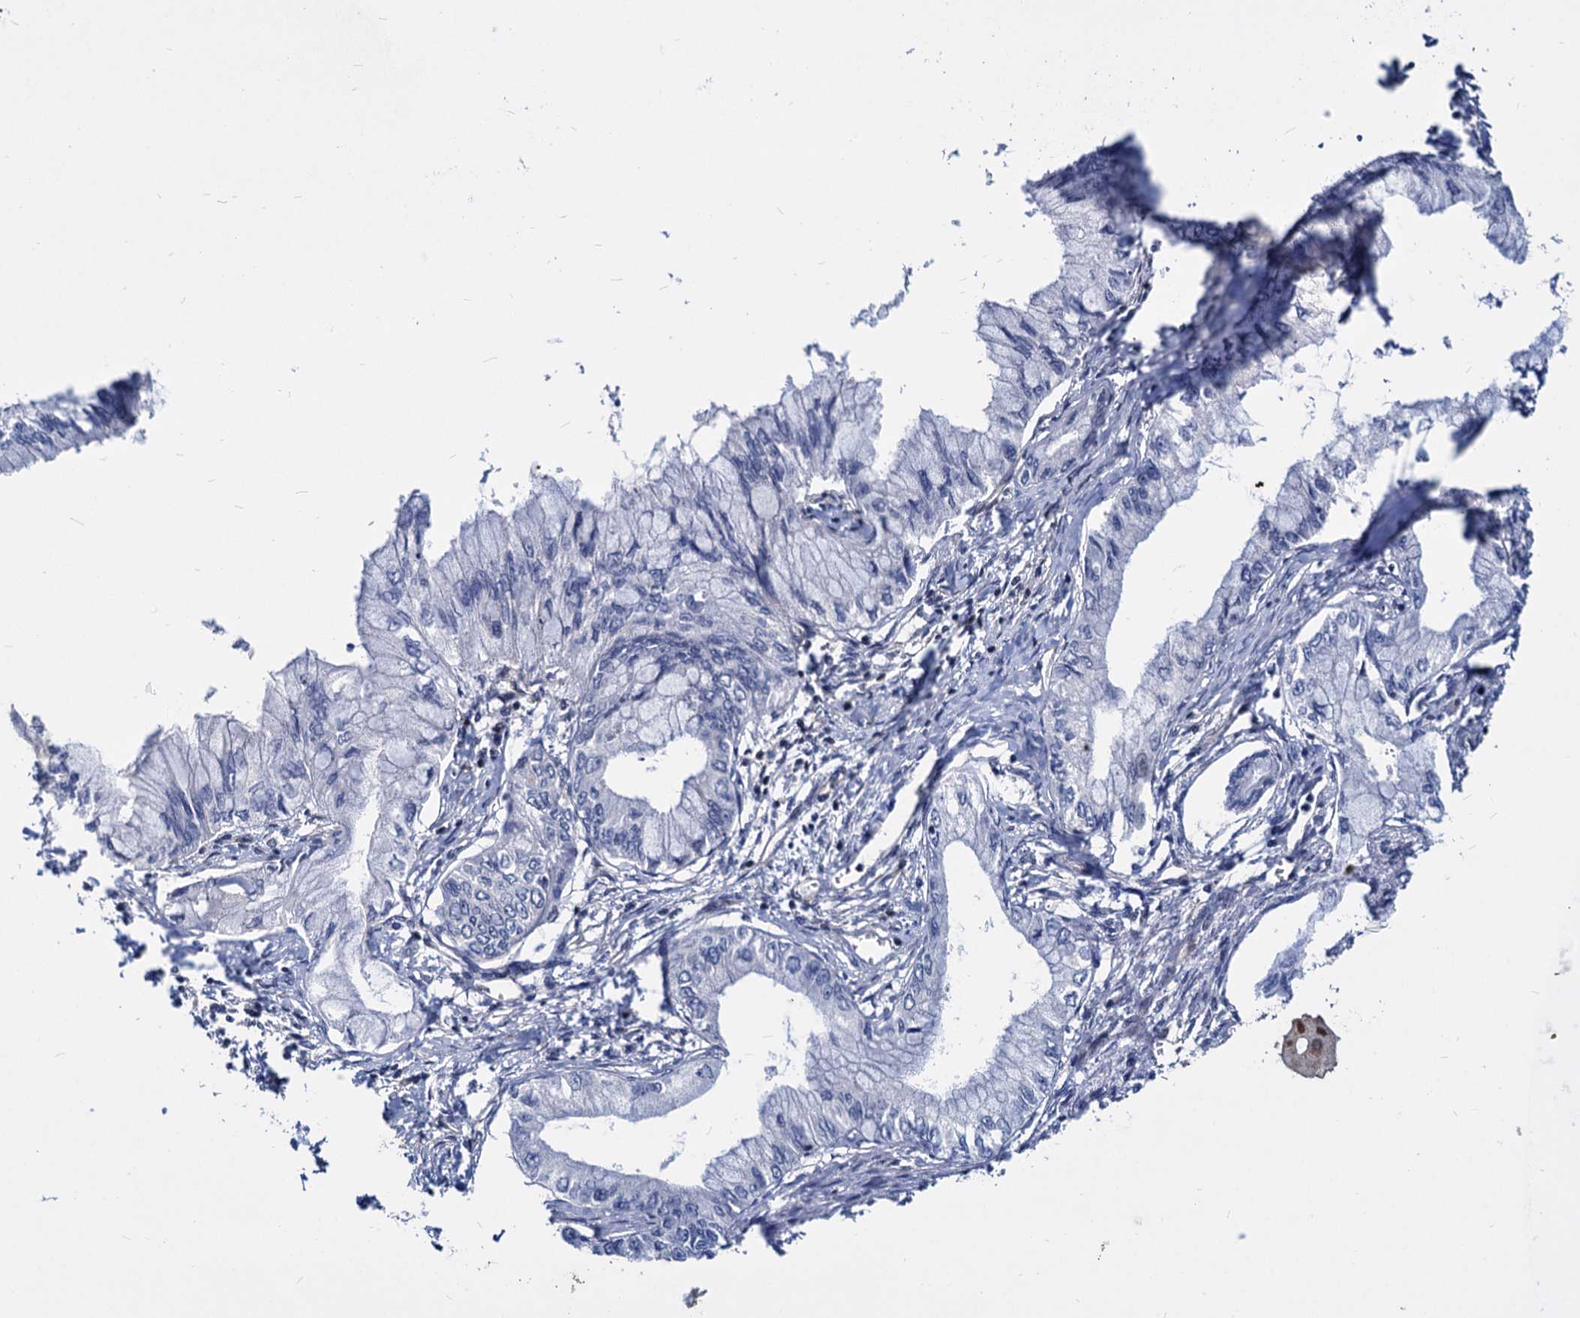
{"staining": {"intensity": "negative", "quantity": "none", "location": "none"}, "tissue": "pancreatic cancer", "cell_type": "Tumor cells", "image_type": "cancer", "snomed": [{"axis": "morphology", "description": "Adenocarcinoma, NOS"}, {"axis": "topography", "description": "Pancreas"}], "caption": "Micrograph shows no protein positivity in tumor cells of adenocarcinoma (pancreatic) tissue. (Immunohistochemistry (ihc), brightfield microscopy, high magnification).", "gene": "UBLCP1", "patient": {"sex": "male", "age": 48}}